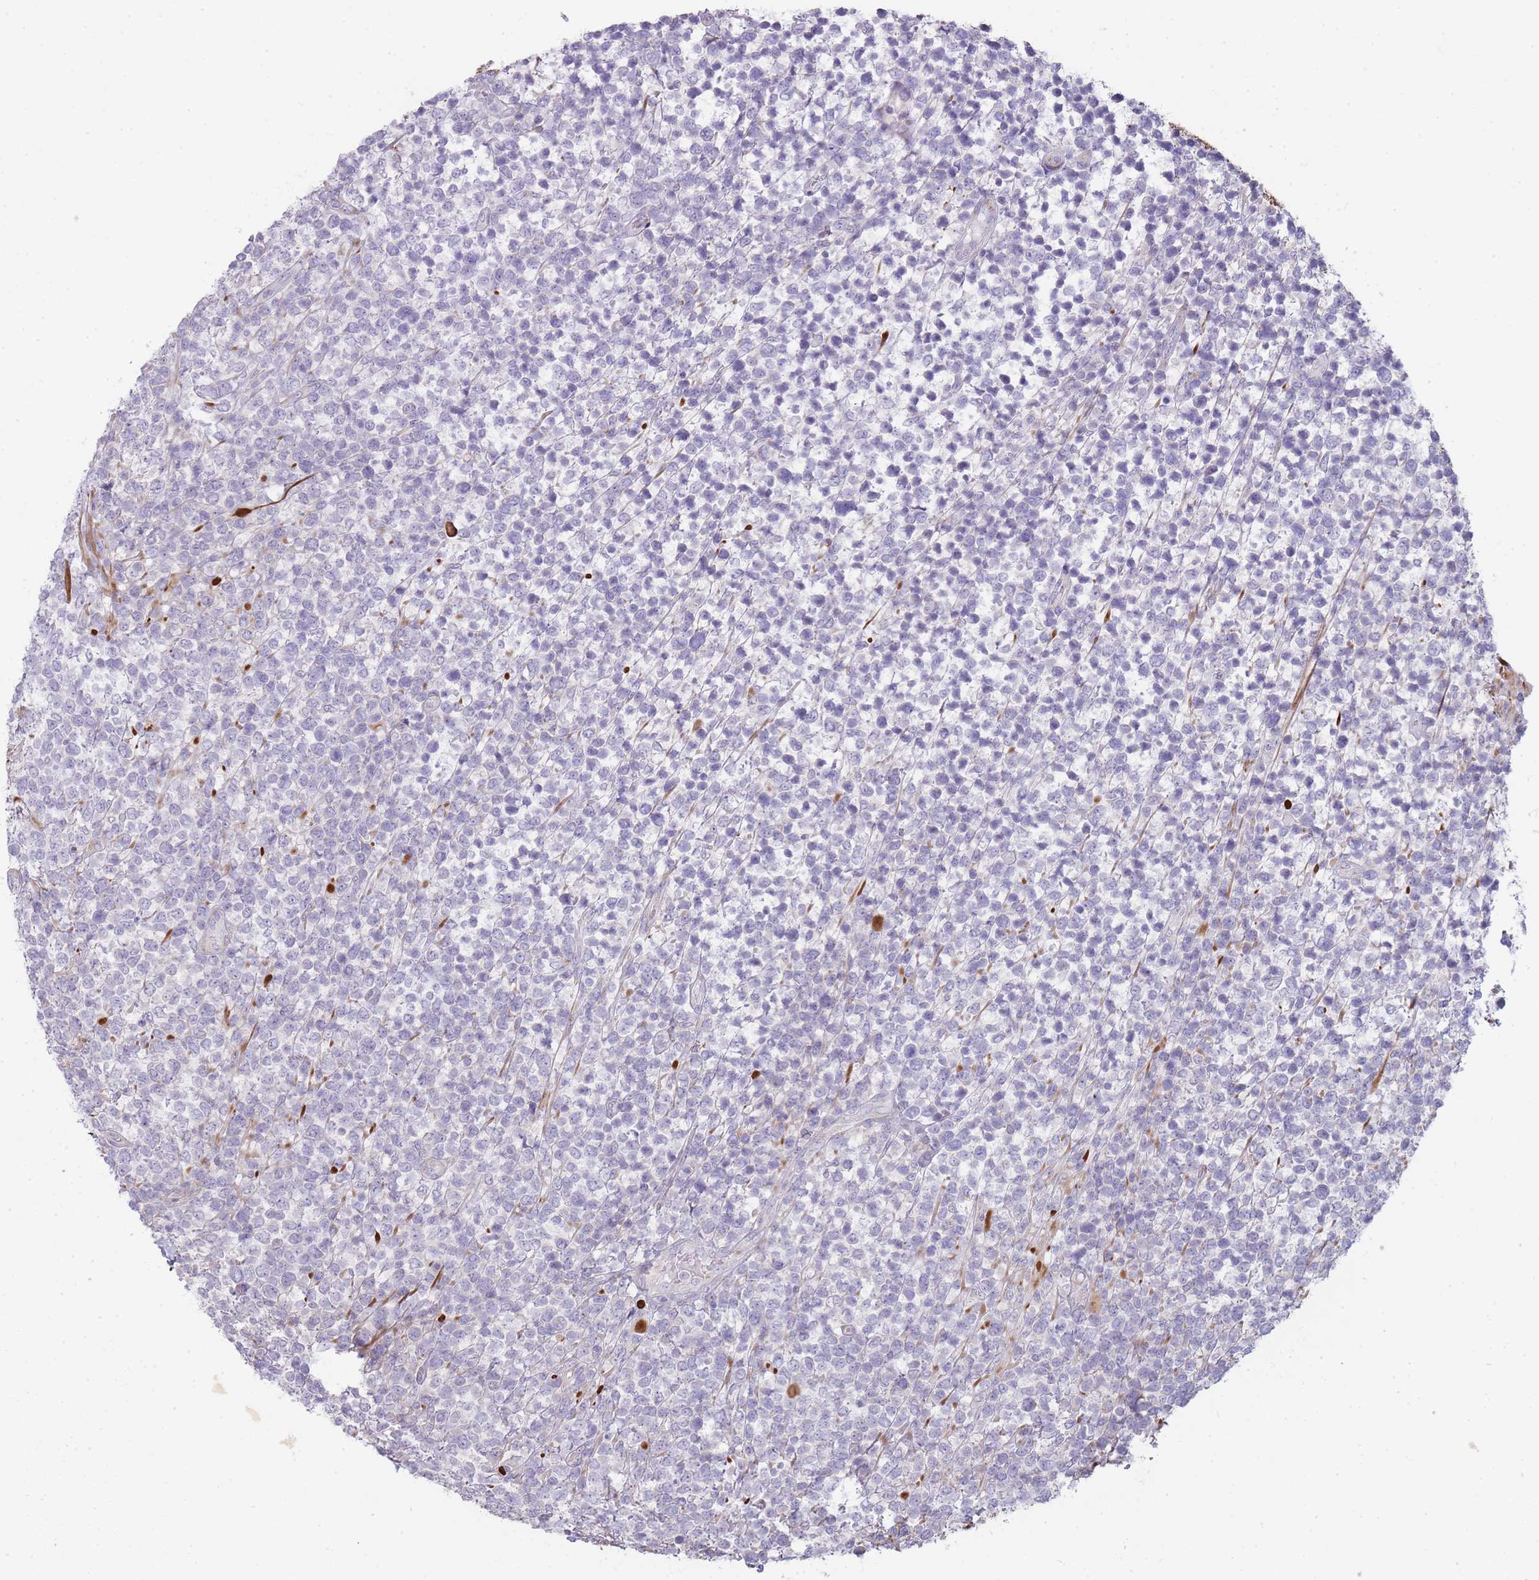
{"staining": {"intensity": "negative", "quantity": "none", "location": "none"}, "tissue": "lymphoma", "cell_type": "Tumor cells", "image_type": "cancer", "snomed": [{"axis": "morphology", "description": "Malignant lymphoma, non-Hodgkin's type, High grade"}, {"axis": "topography", "description": "Soft tissue"}], "caption": "High power microscopy micrograph of an immunohistochemistry image of high-grade malignant lymphoma, non-Hodgkin's type, revealing no significant positivity in tumor cells.", "gene": "PPP3R2", "patient": {"sex": "female", "age": 56}}